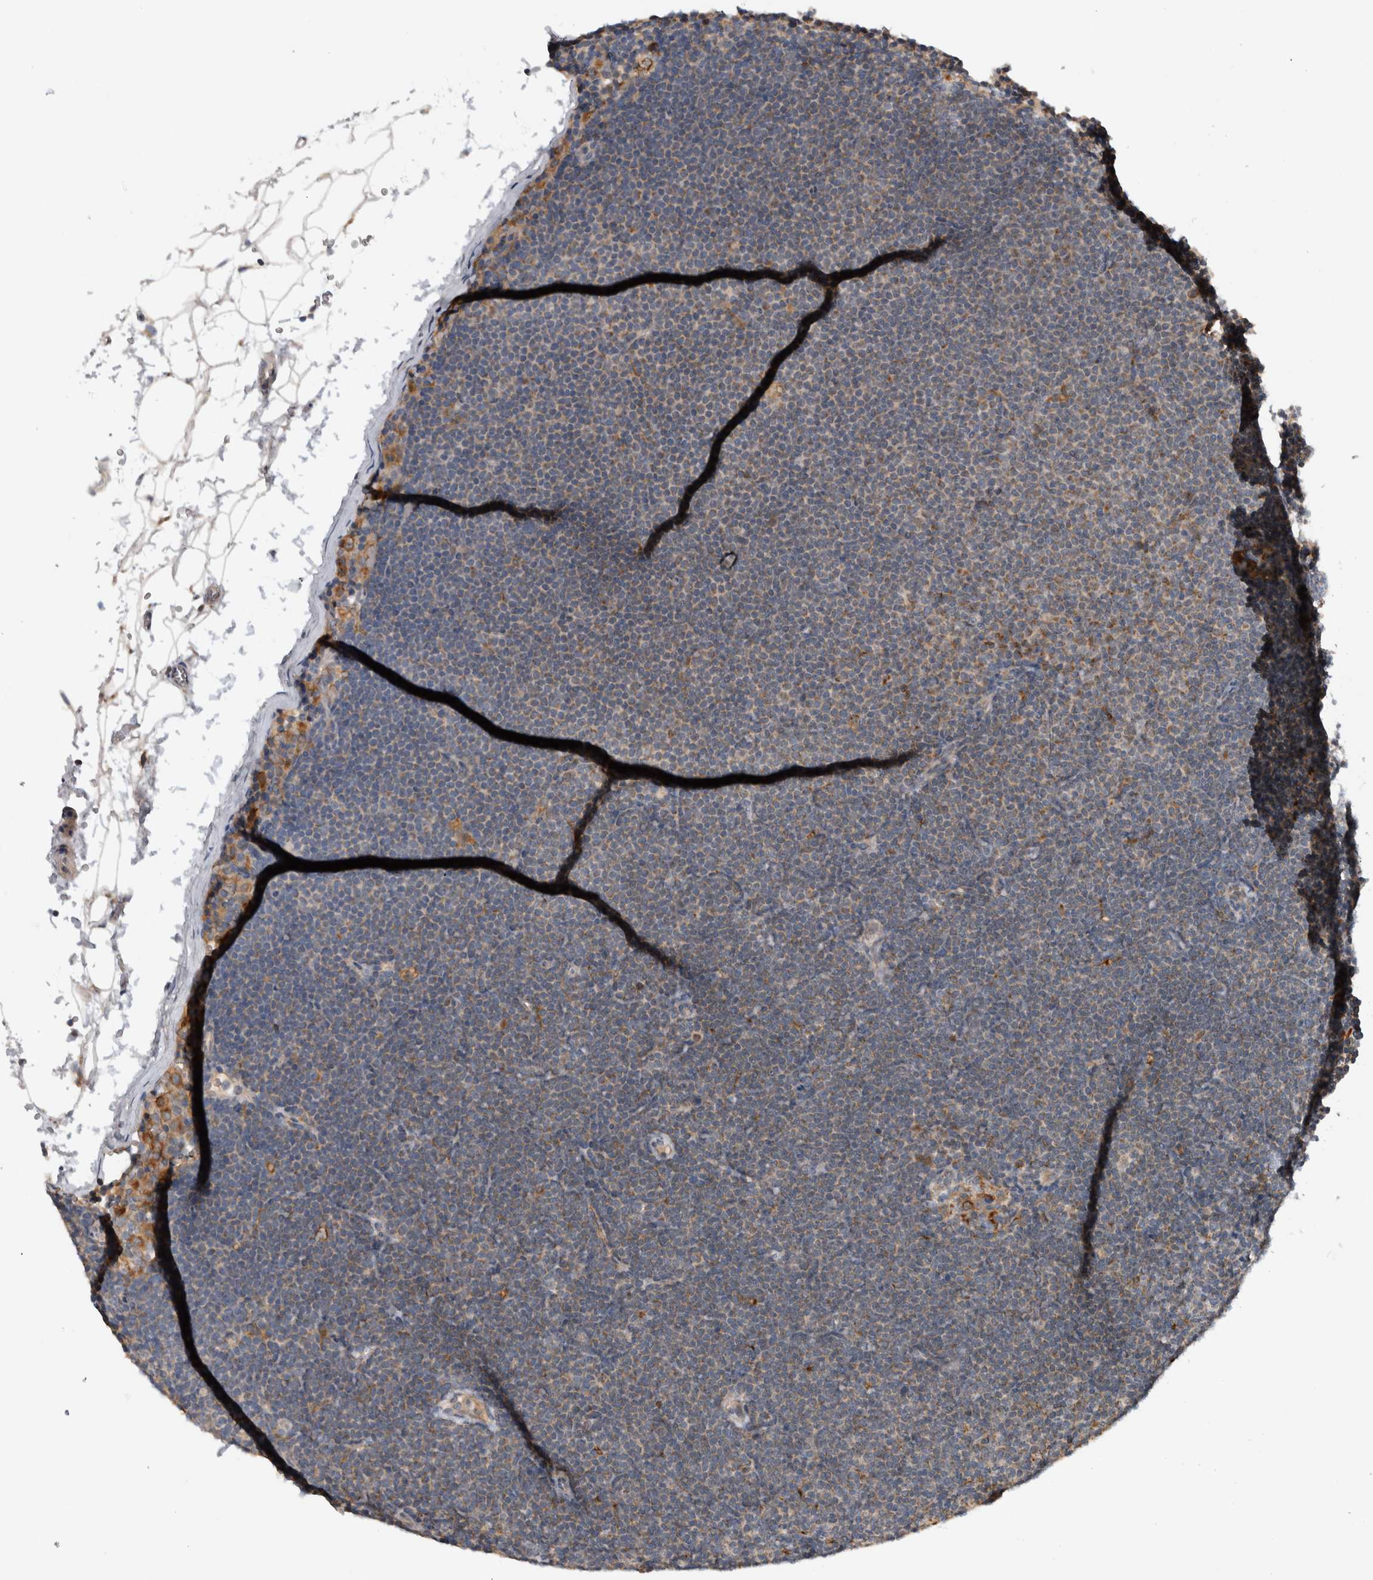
{"staining": {"intensity": "moderate", "quantity": "<25%", "location": "cytoplasmic/membranous"}, "tissue": "lymphoma", "cell_type": "Tumor cells", "image_type": "cancer", "snomed": [{"axis": "morphology", "description": "Malignant lymphoma, non-Hodgkin's type, Low grade"}, {"axis": "topography", "description": "Lymph node"}], "caption": "A histopathology image of lymphoma stained for a protein displays moderate cytoplasmic/membranous brown staining in tumor cells. The staining is performed using DAB (3,3'-diaminobenzidine) brown chromogen to label protein expression. The nuclei are counter-stained blue using hematoxylin.", "gene": "ADGRL3", "patient": {"sex": "female", "age": 53}}